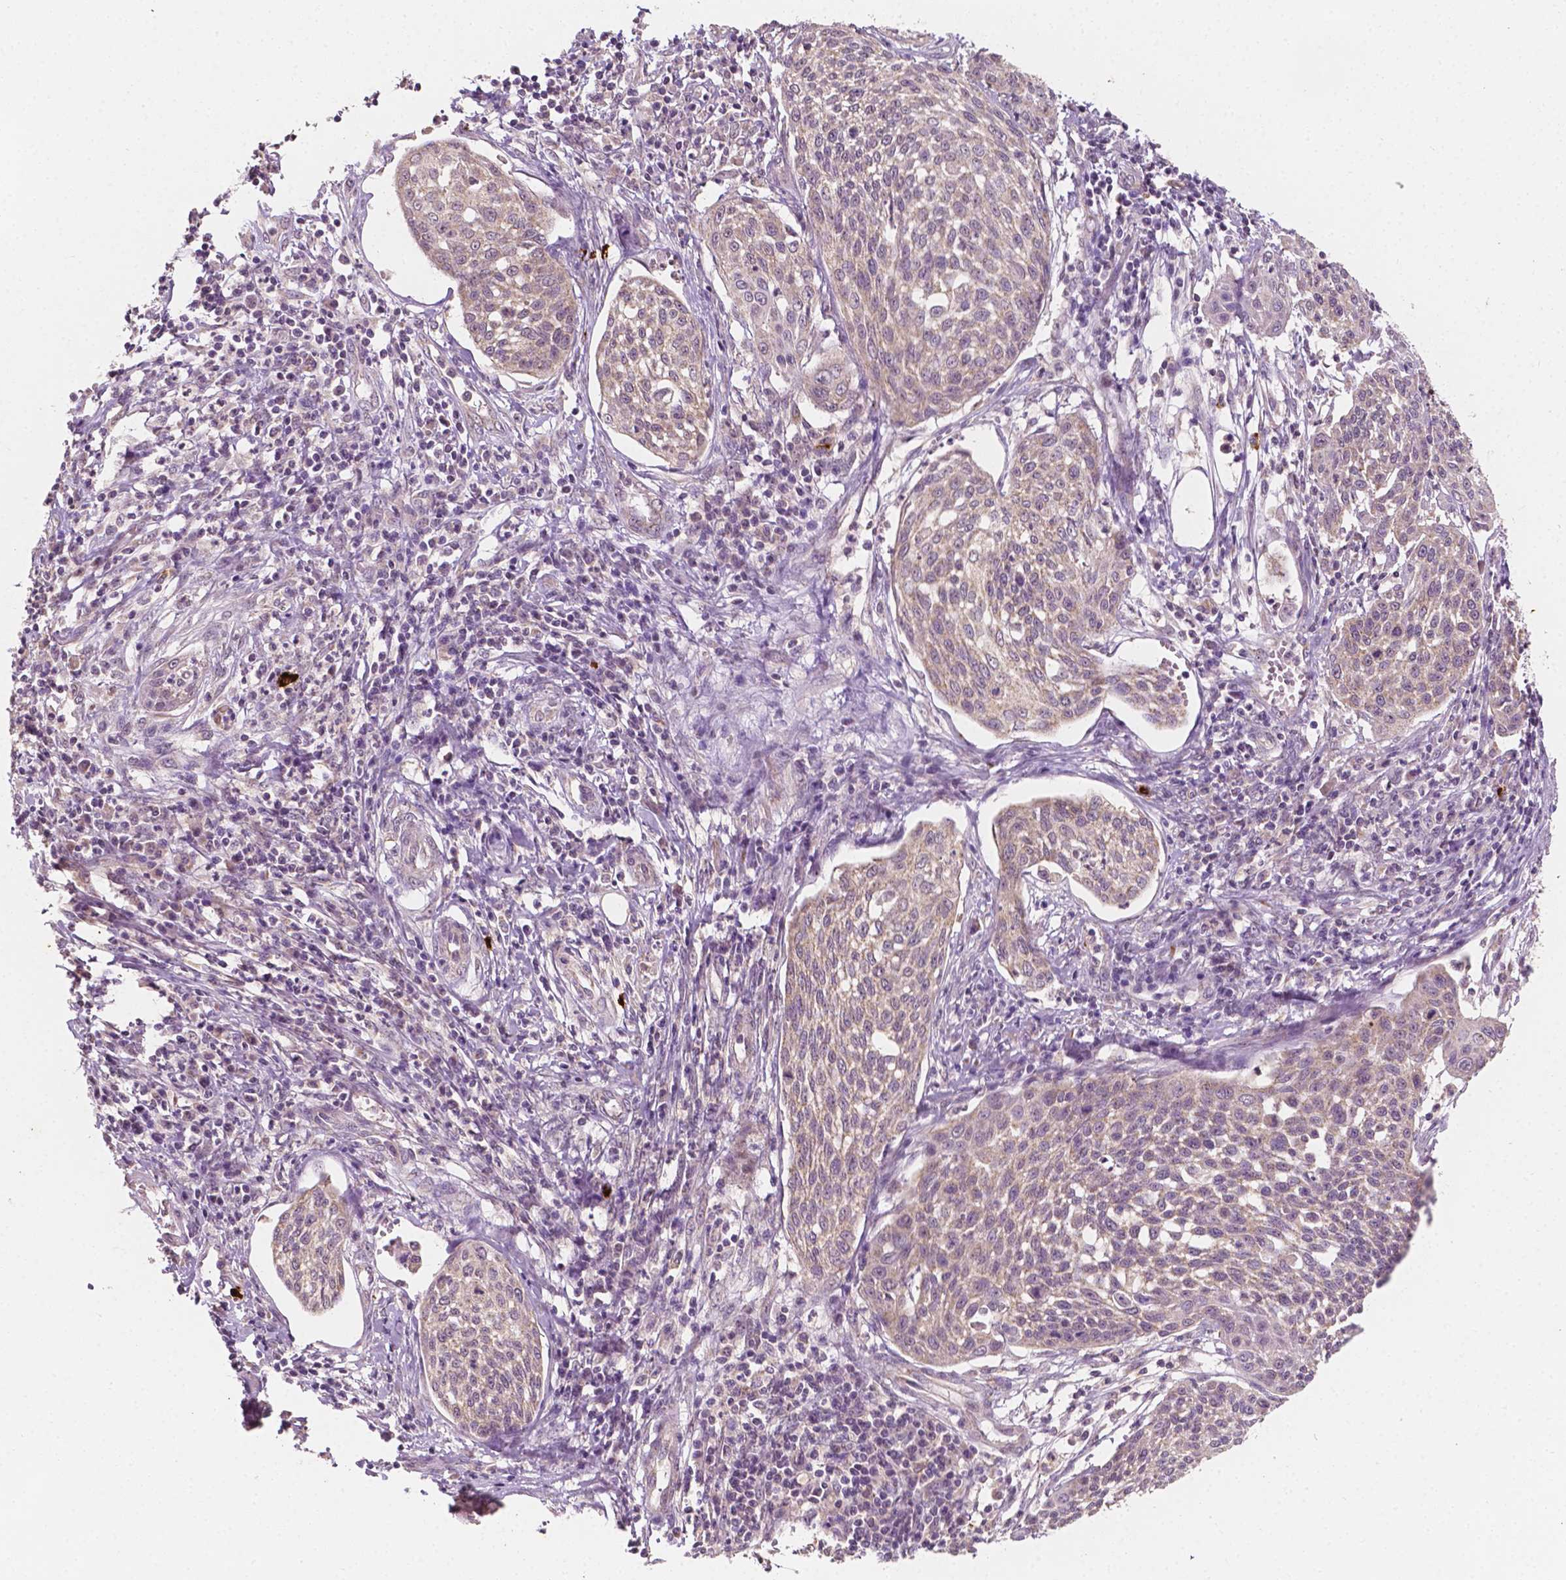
{"staining": {"intensity": "negative", "quantity": "none", "location": "none"}, "tissue": "cervical cancer", "cell_type": "Tumor cells", "image_type": "cancer", "snomed": [{"axis": "morphology", "description": "Squamous cell carcinoma, NOS"}, {"axis": "topography", "description": "Cervix"}], "caption": "An IHC histopathology image of squamous cell carcinoma (cervical) is shown. There is no staining in tumor cells of squamous cell carcinoma (cervical). Nuclei are stained in blue.", "gene": "SIRT2", "patient": {"sex": "female", "age": 34}}